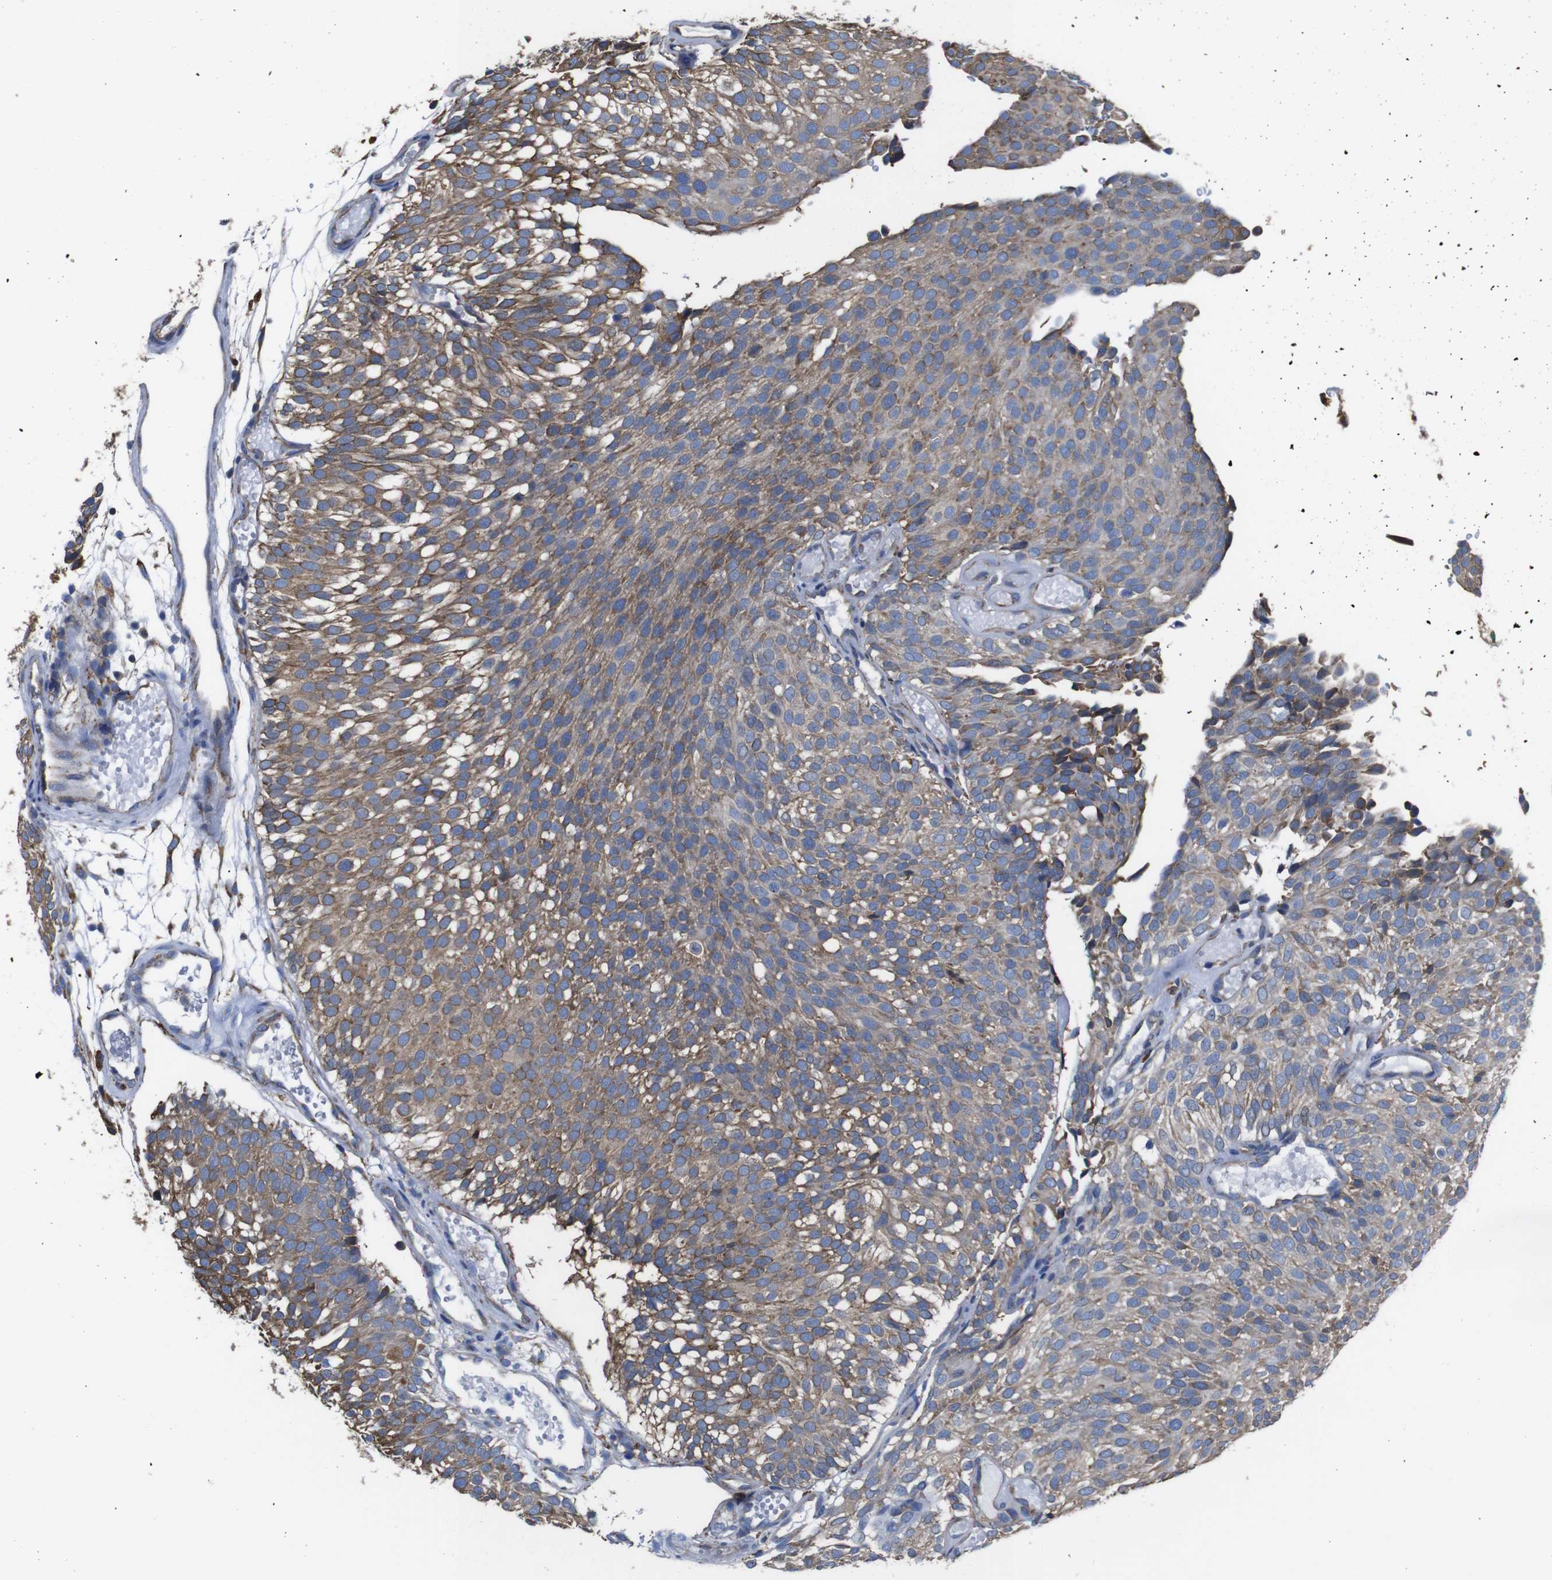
{"staining": {"intensity": "weak", "quantity": ">75%", "location": "cytoplasmic/membranous"}, "tissue": "urothelial cancer", "cell_type": "Tumor cells", "image_type": "cancer", "snomed": [{"axis": "morphology", "description": "Urothelial carcinoma, Low grade"}, {"axis": "topography", "description": "Urinary bladder"}], "caption": "Protein positivity by IHC reveals weak cytoplasmic/membranous expression in about >75% of tumor cells in urothelial carcinoma (low-grade). Using DAB (3,3'-diaminobenzidine) (brown) and hematoxylin (blue) stains, captured at high magnification using brightfield microscopy.", "gene": "PPIB", "patient": {"sex": "male", "age": 78}}